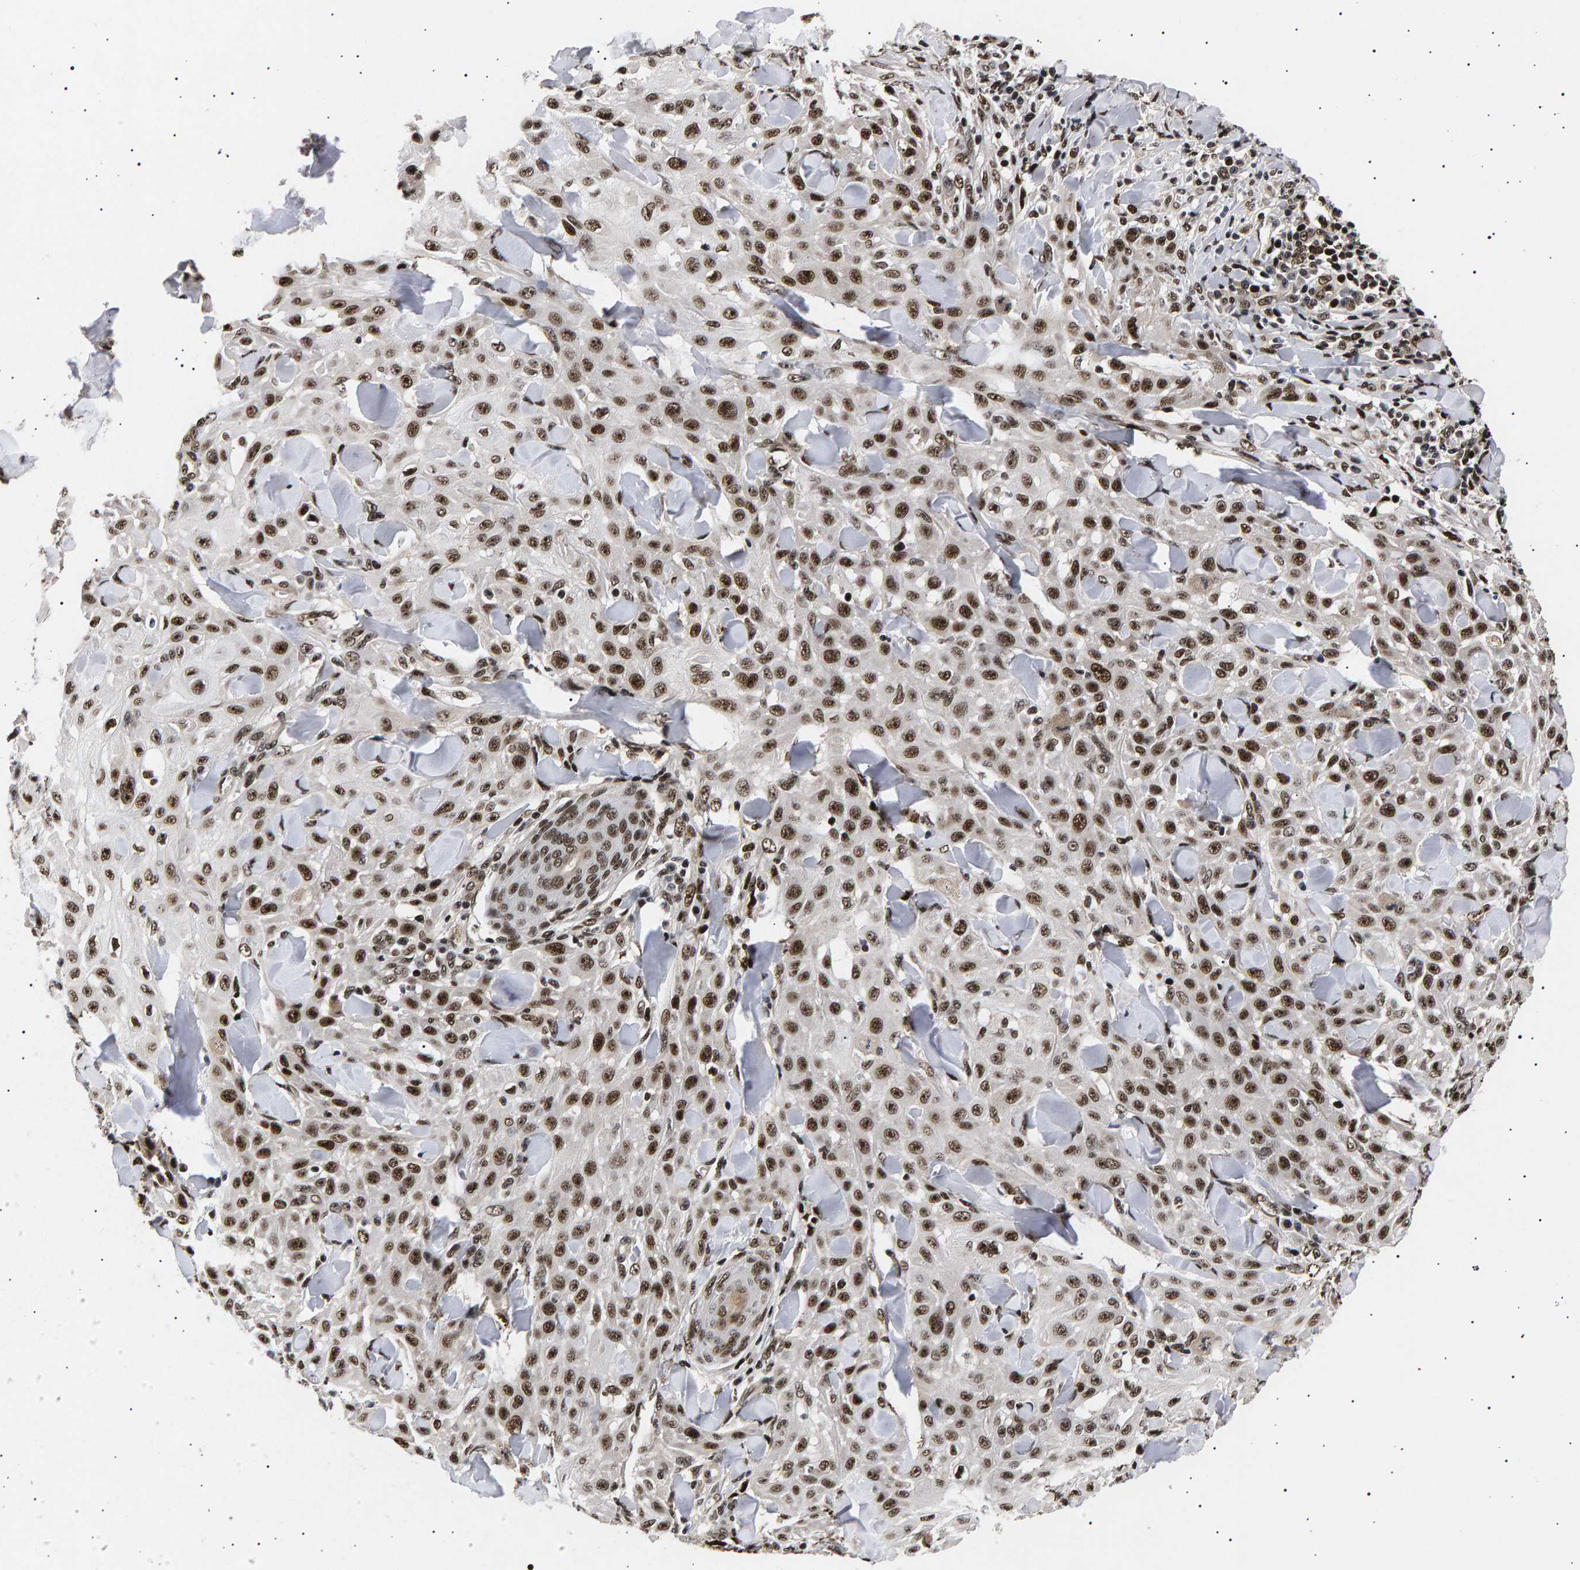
{"staining": {"intensity": "strong", "quantity": ">75%", "location": "nuclear"}, "tissue": "skin cancer", "cell_type": "Tumor cells", "image_type": "cancer", "snomed": [{"axis": "morphology", "description": "Squamous cell carcinoma, NOS"}, {"axis": "topography", "description": "Skin"}], "caption": "Skin cancer stained with DAB immunohistochemistry reveals high levels of strong nuclear staining in about >75% of tumor cells.", "gene": "ANKRD40", "patient": {"sex": "male", "age": 24}}